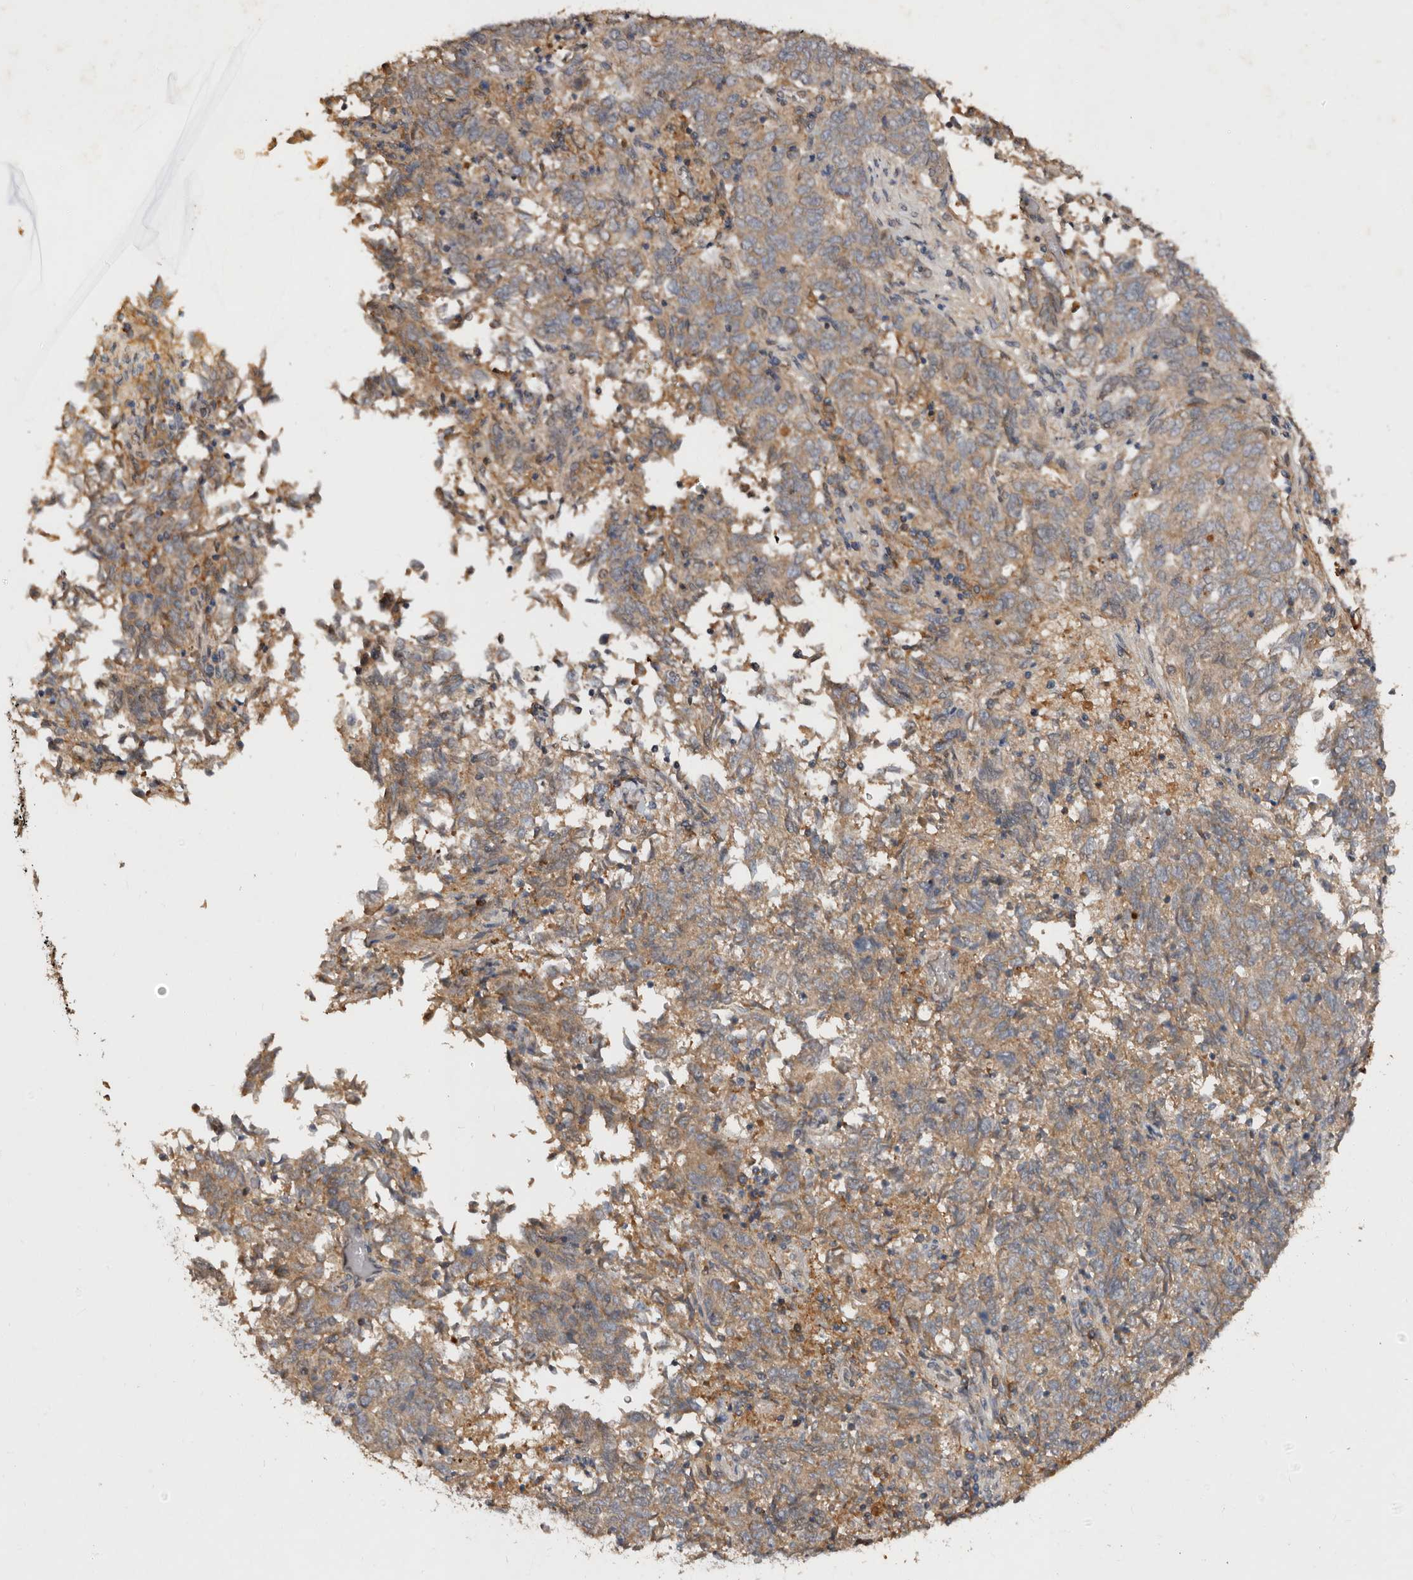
{"staining": {"intensity": "weak", "quantity": ">75%", "location": "cytoplasmic/membranous"}, "tissue": "endometrial cancer", "cell_type": "Tumor cells", "image_type": "cancer", "snomed": [{"axis": "morphology", "description": "Adenocarcinoma, NOS"}, {"axis": "topography", "description": "Endometrium"}], "caption": "Immunohistochemistry (IHC) image of neoplastic tissue: endometrial cancer (adenocarcinoma) stained using IHC demonstrates low levels of weak protein expression localized specifically in the cytoplasmic/membranous of tumor cells, appearing as a cytoplasmic/membranous brown color.", "gene": "EDEM1", "patient": {"sex": "female", "age": 80}}